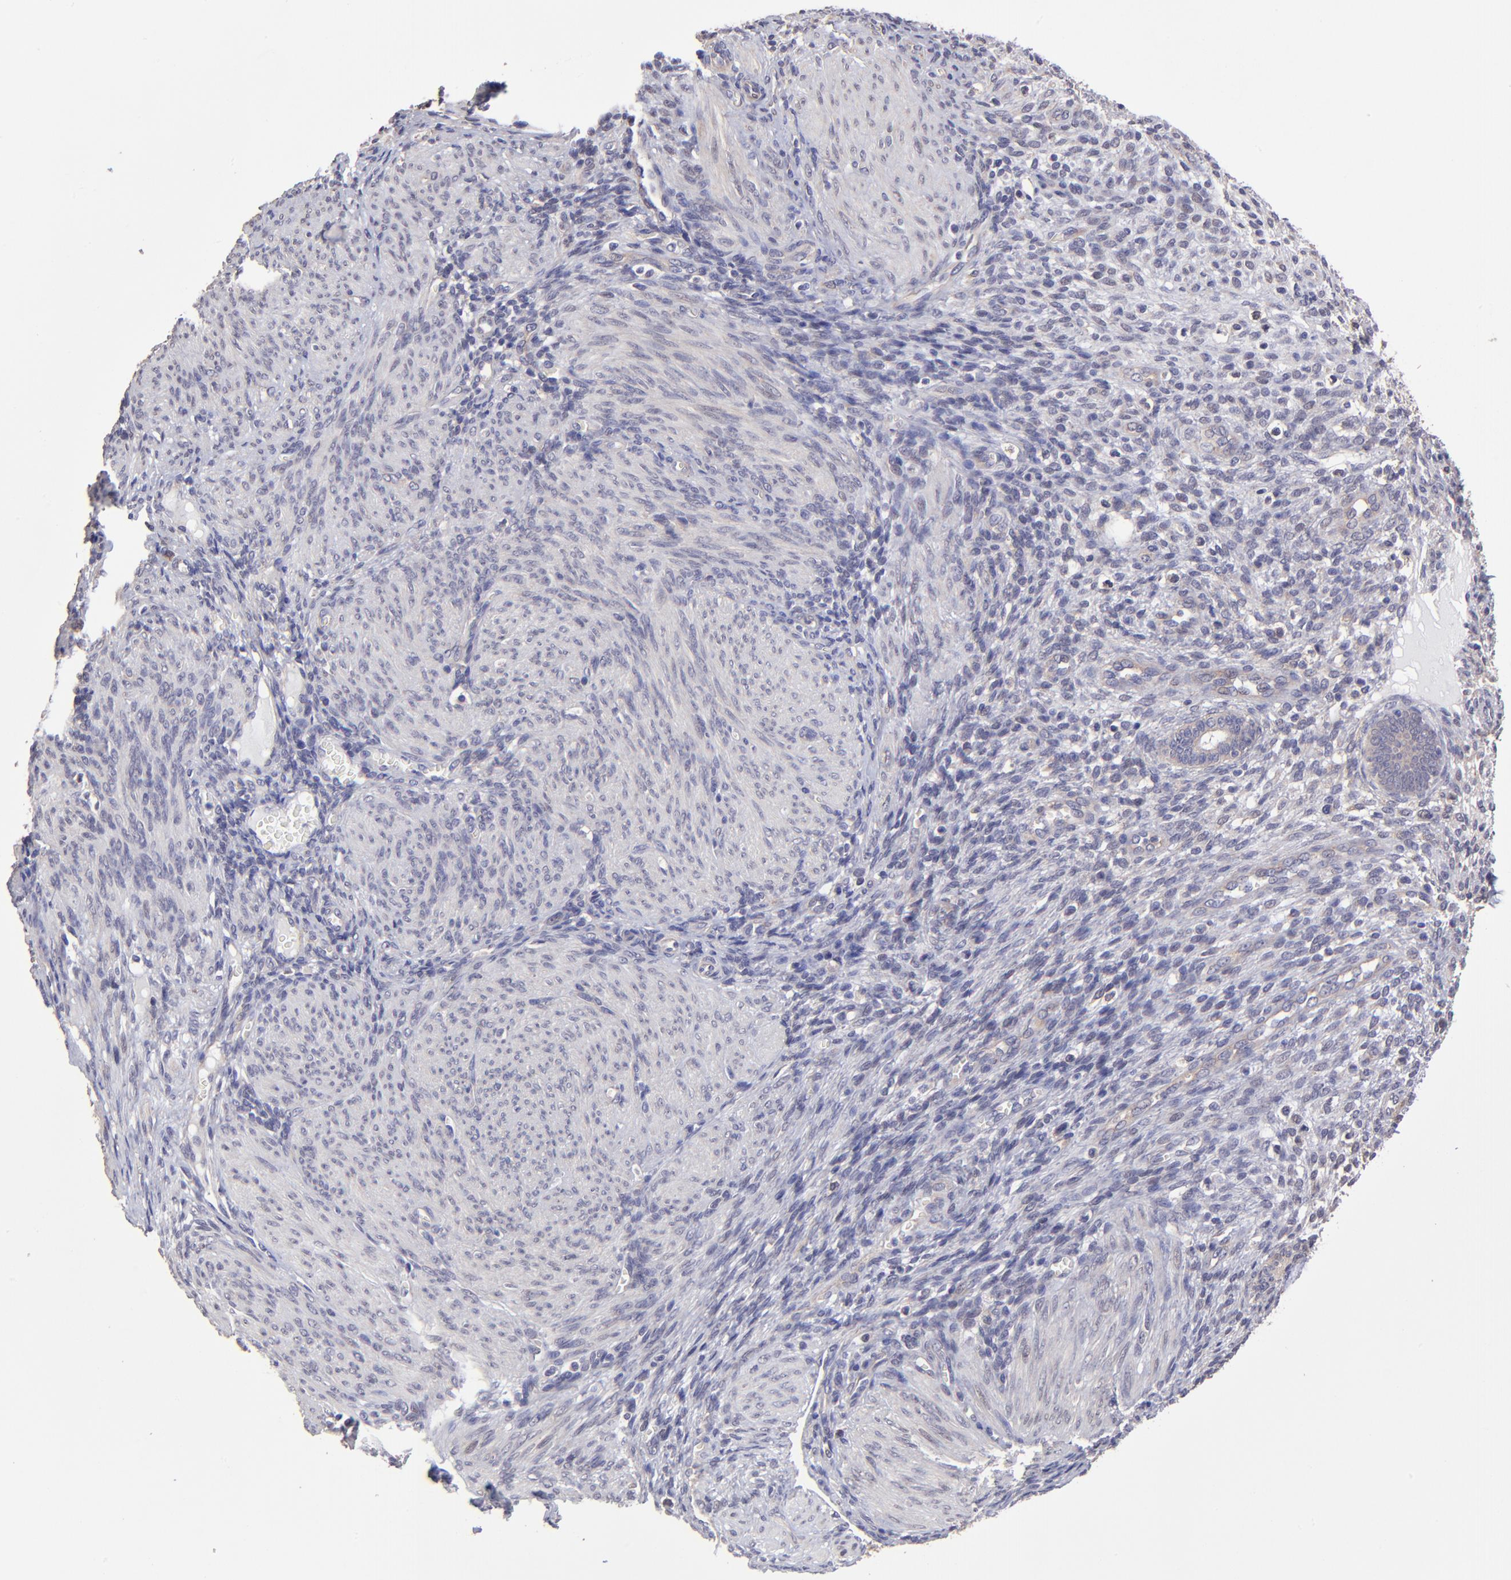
{"staining": {"intensity": "negative", "quantity": "none", "location": "none"}, "tissue": "endometrium", "cell_type": "Cells in endometrial stroma", "image_type": "normal", "snomed": [{"axis": "morphology", "description": "Normal tissue, NOS"}, {"axis": "topography", "description": "Endometrium"}], "caption": "This is a micrograph of IHC staining of unremarkable endometrium, which shows no positivity in cells in endometrial stroma. (Immunohistochemistry, brightfield microscopy, high magnification).", "gene": "NSF", "patient": {"sex": "female", "age": 72}}